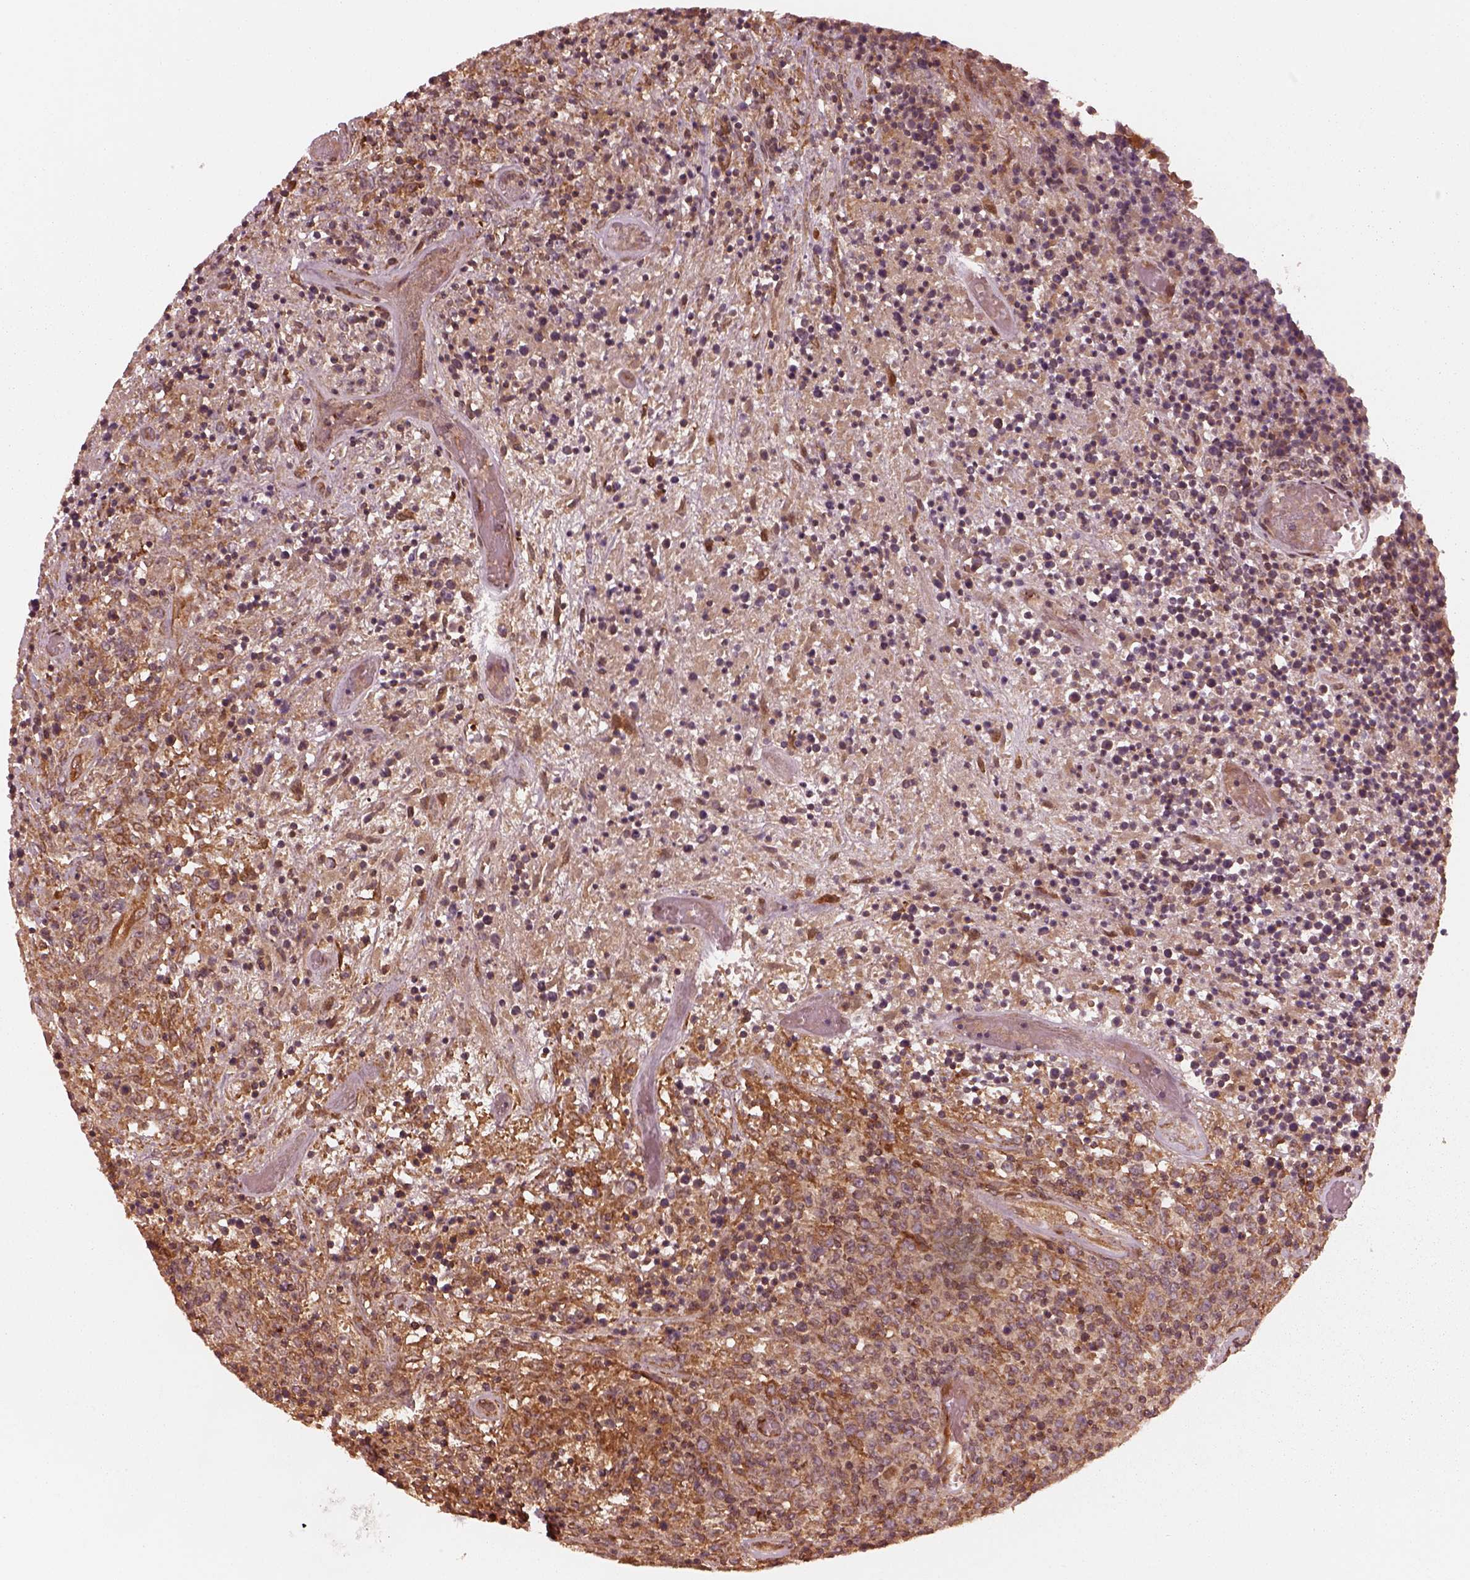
{"staining": {"intensity": "strong", "quantity": ">75%", "location": "cytoplasmic/membranous"}, "tissue": "lymphoma", "cell_type": "Tumor cells", "image_type": "cancer", "snomed": [{"axis": "morphology", "description": "Malignant lymphoma, non-Hodgkin's type, High grade"}, {"axis": "topography", "description": "Lung"}], "caption": "Lymphoma tissue displays strong cytoplasmic/membranous staining in approximately >75% of tumor cells, visualized by immunohistochemistry. Using DAB (3,3'-diaminobenzidine) (brown) and hematoxylin (blue) stains, captured at high magnification using brightfield microscopy.", "gene": "AGPAT1", "patient": {"sex": "male", "age": 79}}